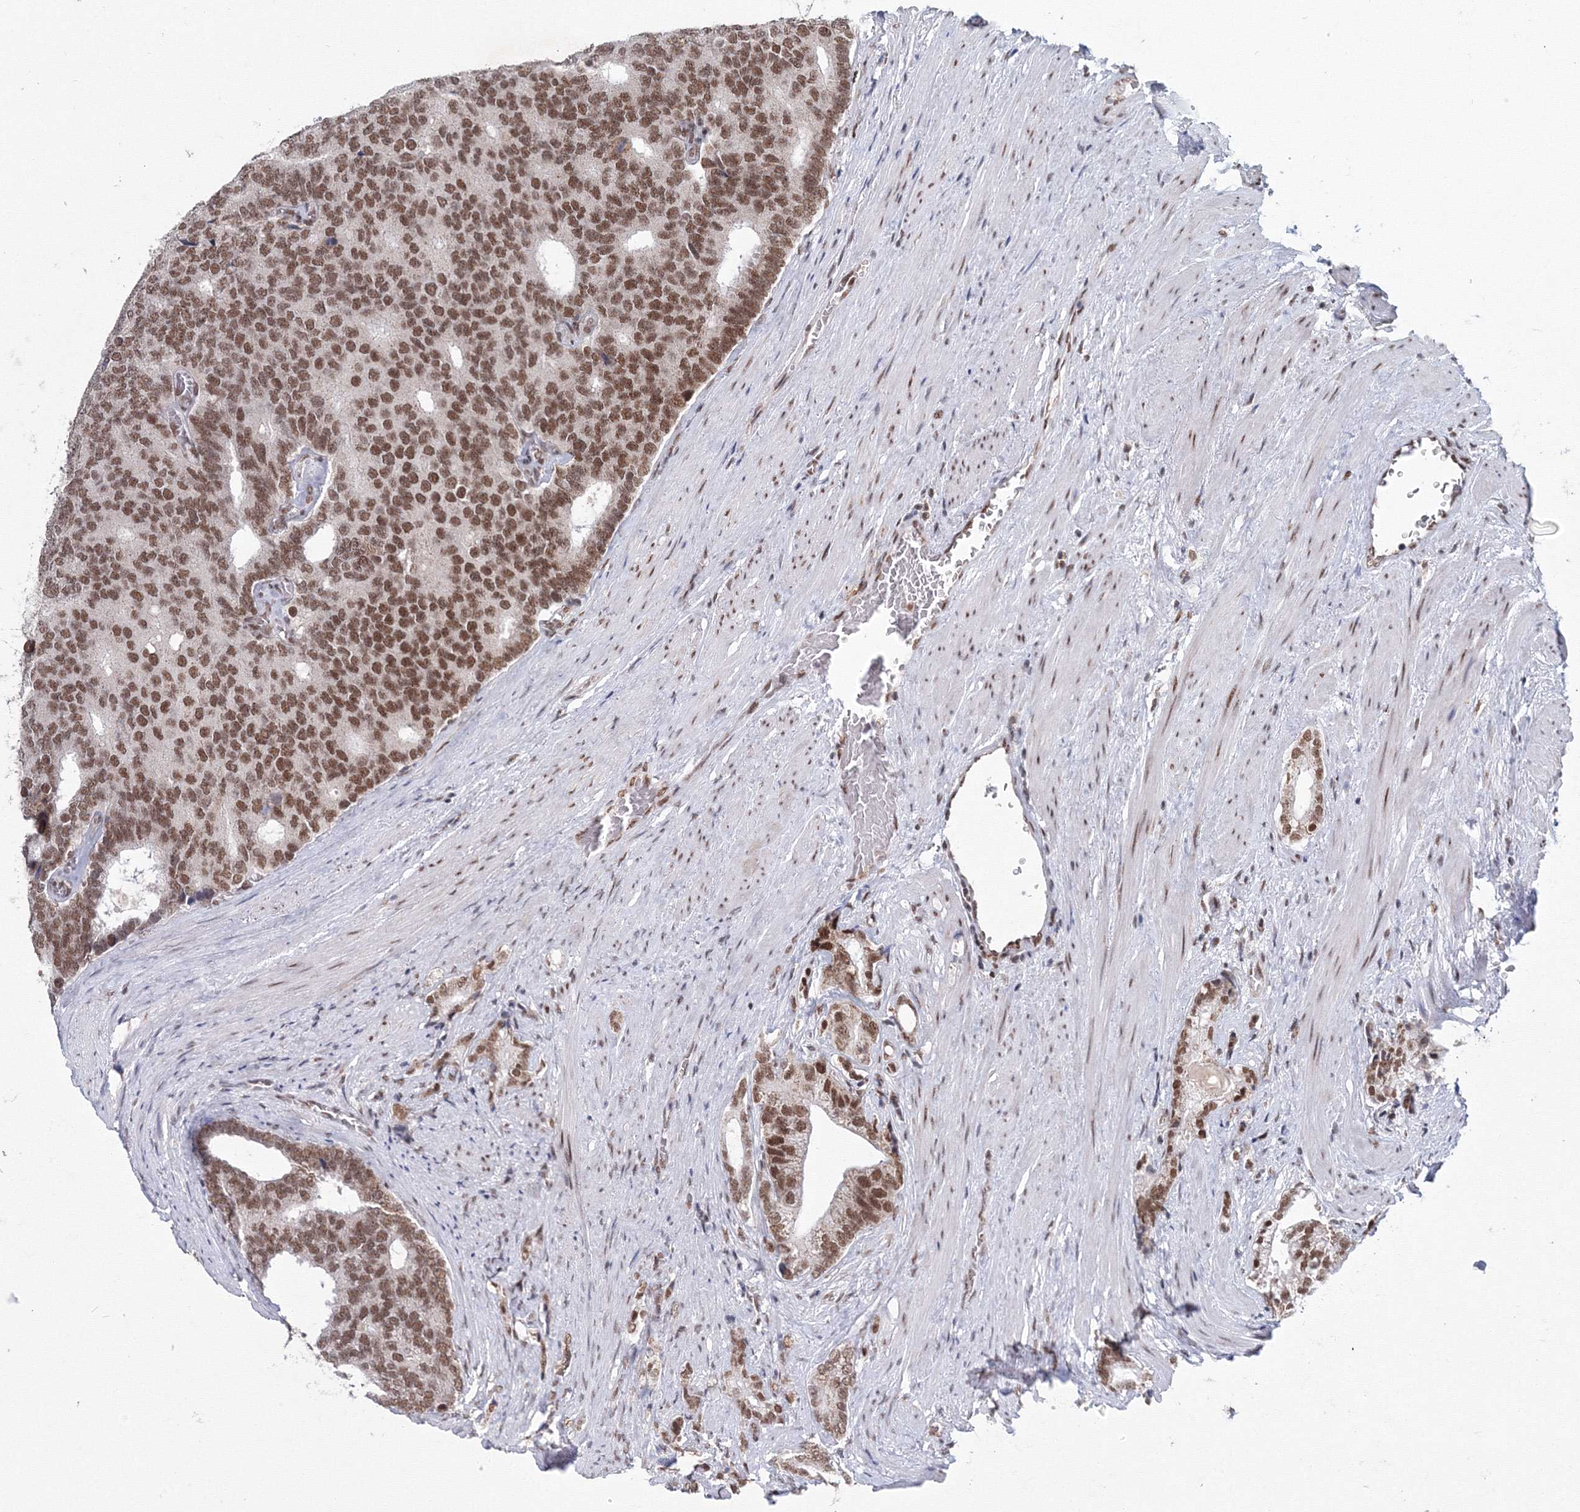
{"staining": {"intensity": "strong", "quantity": ">75%", "location": "nuclear"}, "tissue": "prostate cancer", "cell_type": "Tumor cells", "image_type": "cancer", "snomed": [{"axis": "morphology", "description": "Adenocarcinoma, Low grade"}, {"axis": "topography", "description": "Prostate"}], "caption": "Immunohistochemical staining of prostate cancer (low-grade adenocarcinoma) reveals high levels of strong nuclear protein staining in about >75% of tumor cells. The staining was performed using DAB (3,3'-diaminobenzidine) to visualize the protein expression in brown, while the nuclei were stained in blue with hematoxylin (Magnification: 20x).", "gene": "SF3B6", "patient": {"sex": "male", "age": 71}}